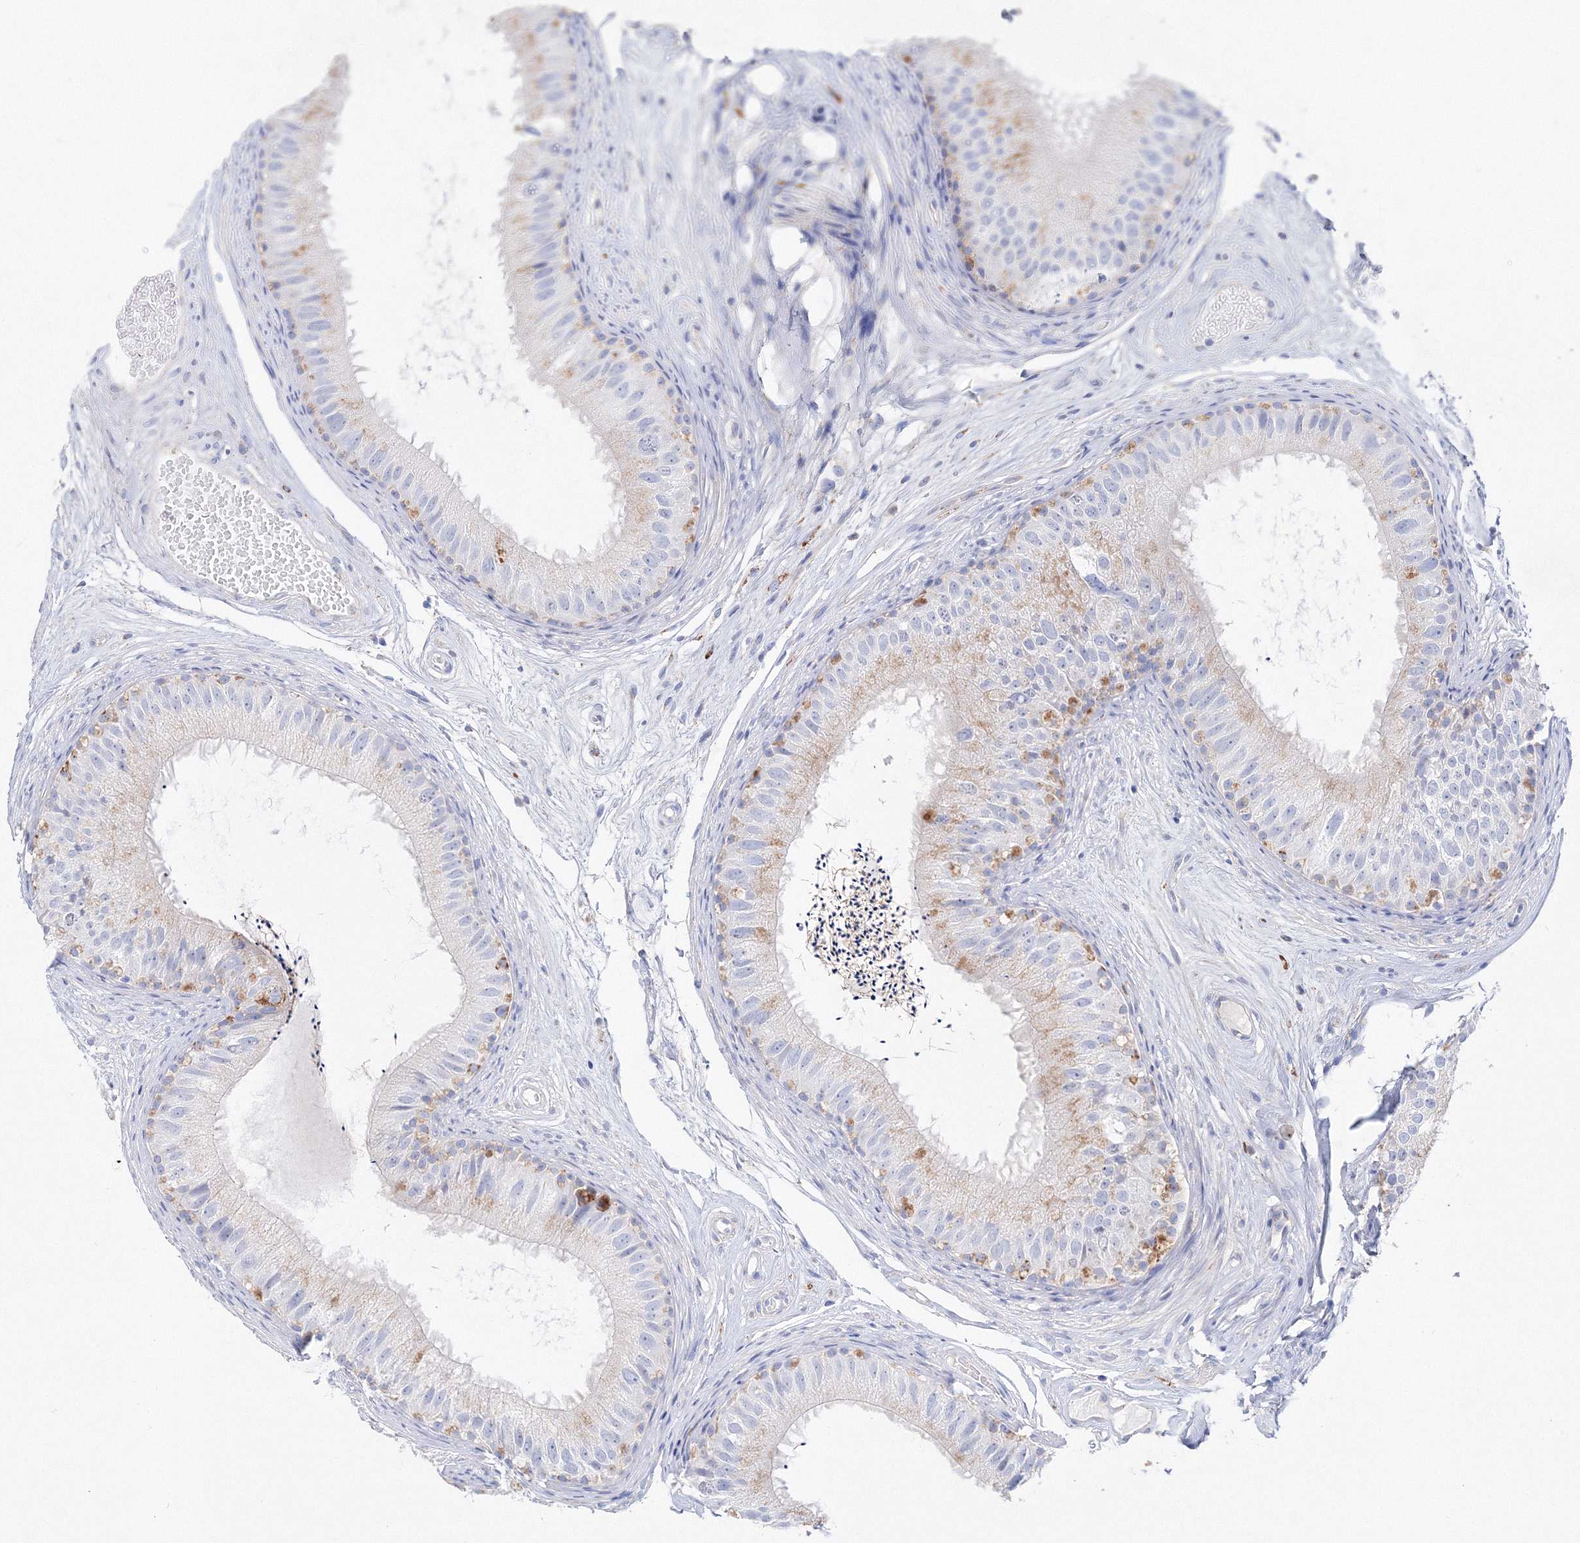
{"staining": {"intensity": "moderate", "quantity": "<25%", "location": "cytoplasmic/membranous"}, "tissue": "epididymis", "cell_type": "Glandular cells", "image_type": "normal", "snomed": [{"axis": "morphology", "description": "Normal tissue, NOS"}, {"axis": "topography", "description": "Epididymis"}], "caption": "Approximately <25% of glandular cells in benign epididymis exhibit moderate cytoplasmic/membranous protein positivity as visualized by brown immunohistochemical staining.", "gene": "MERTK", "patient": {"sex": "male", "age": 77}}